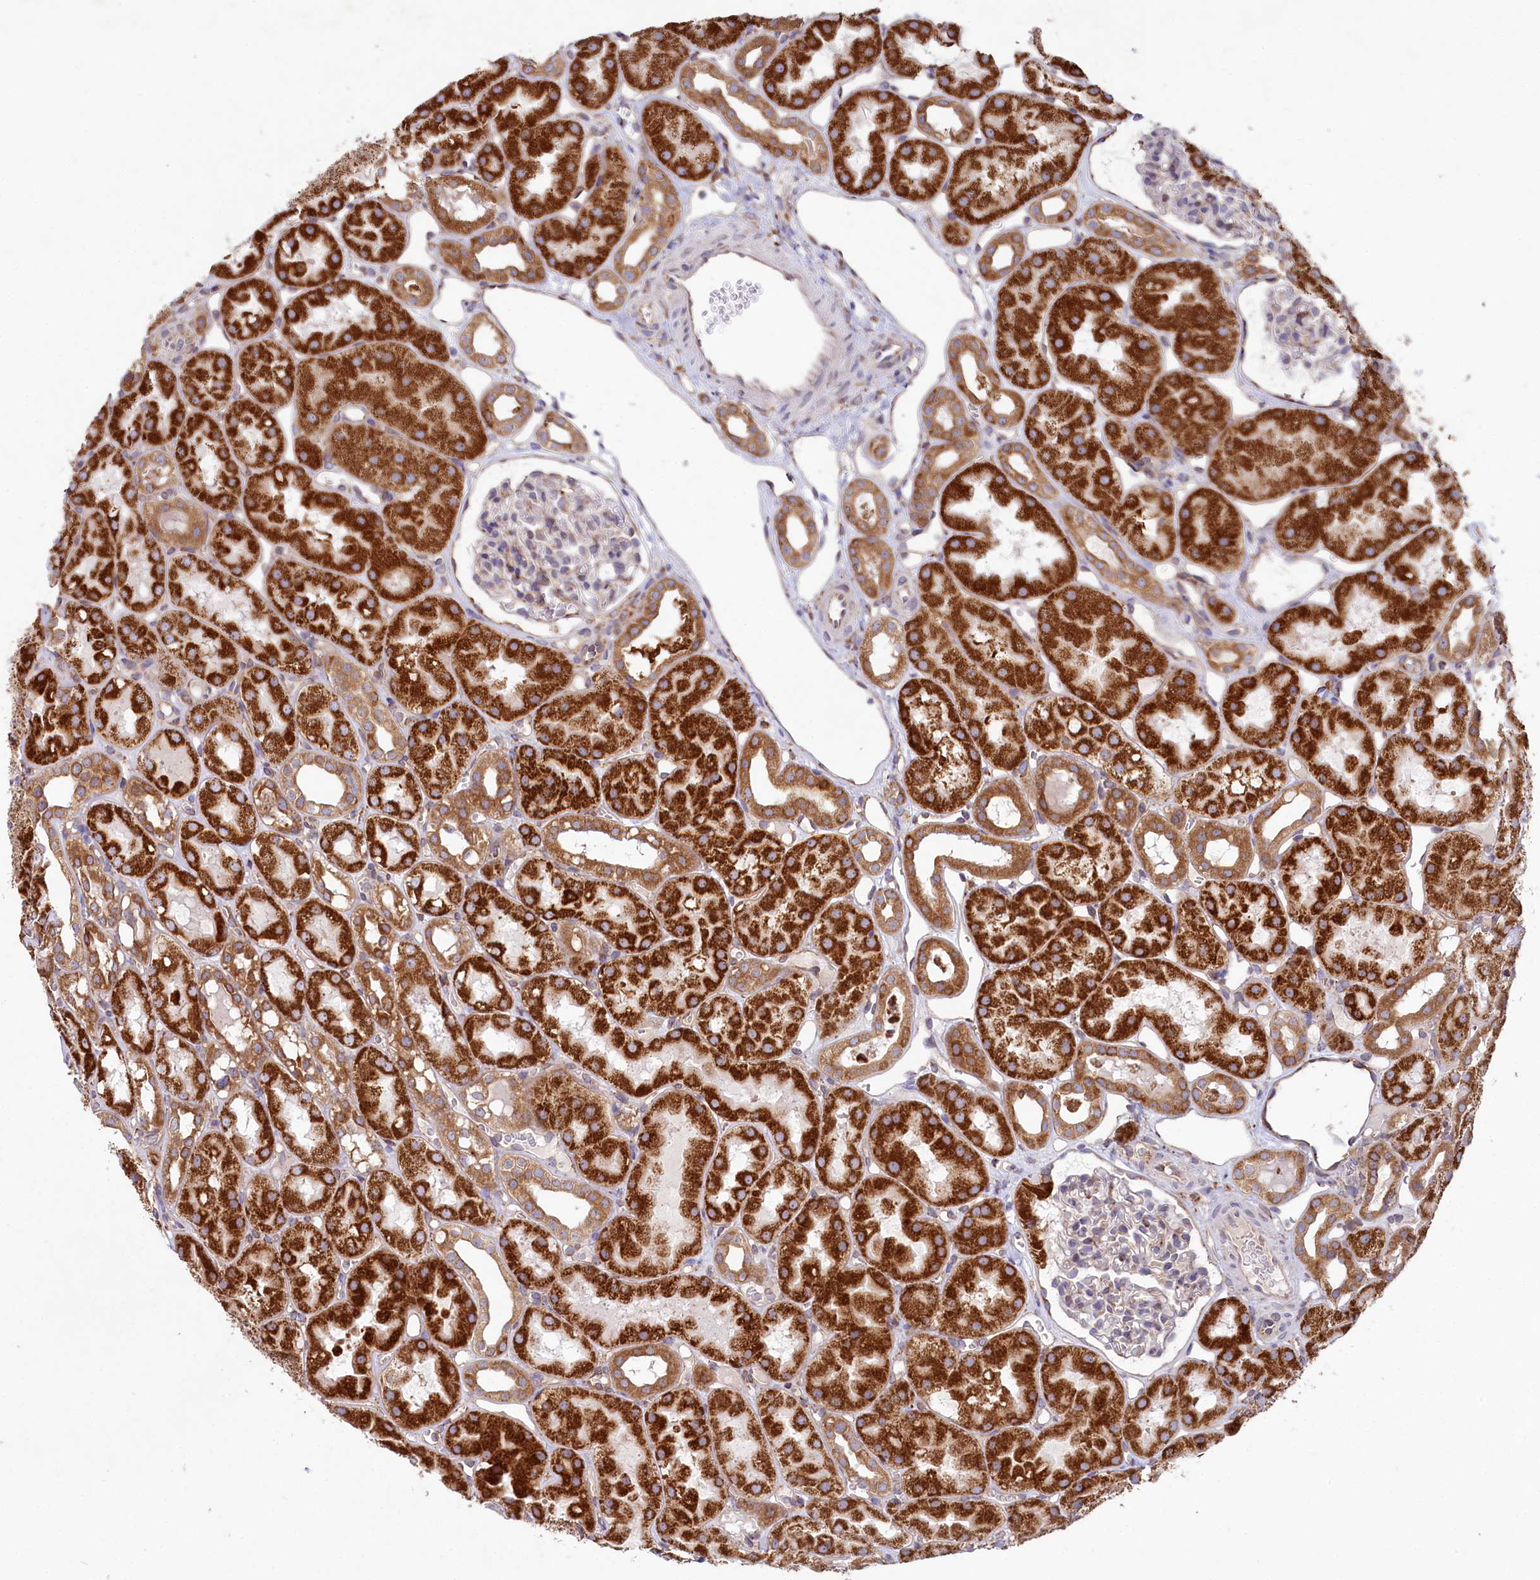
{"staining": {"intensity": "weak", "quantity": "<25%", "location": "cytoplasmic/membranous"}, "tissue": "kidney", "cell_type": "Cells in glomeruli", "image_type": "normal", "snomed": [{"axis": "morphology", "description": "Normal tissue, NOS"}, {"axis": "topography", "description": "Kidney"}], "caption": "Immunohistochemistry of benign human kidney shows no positivity in cells in glomeruli.", "gene": "CHID1", "patient": {"sex": "male", "age": 16}}